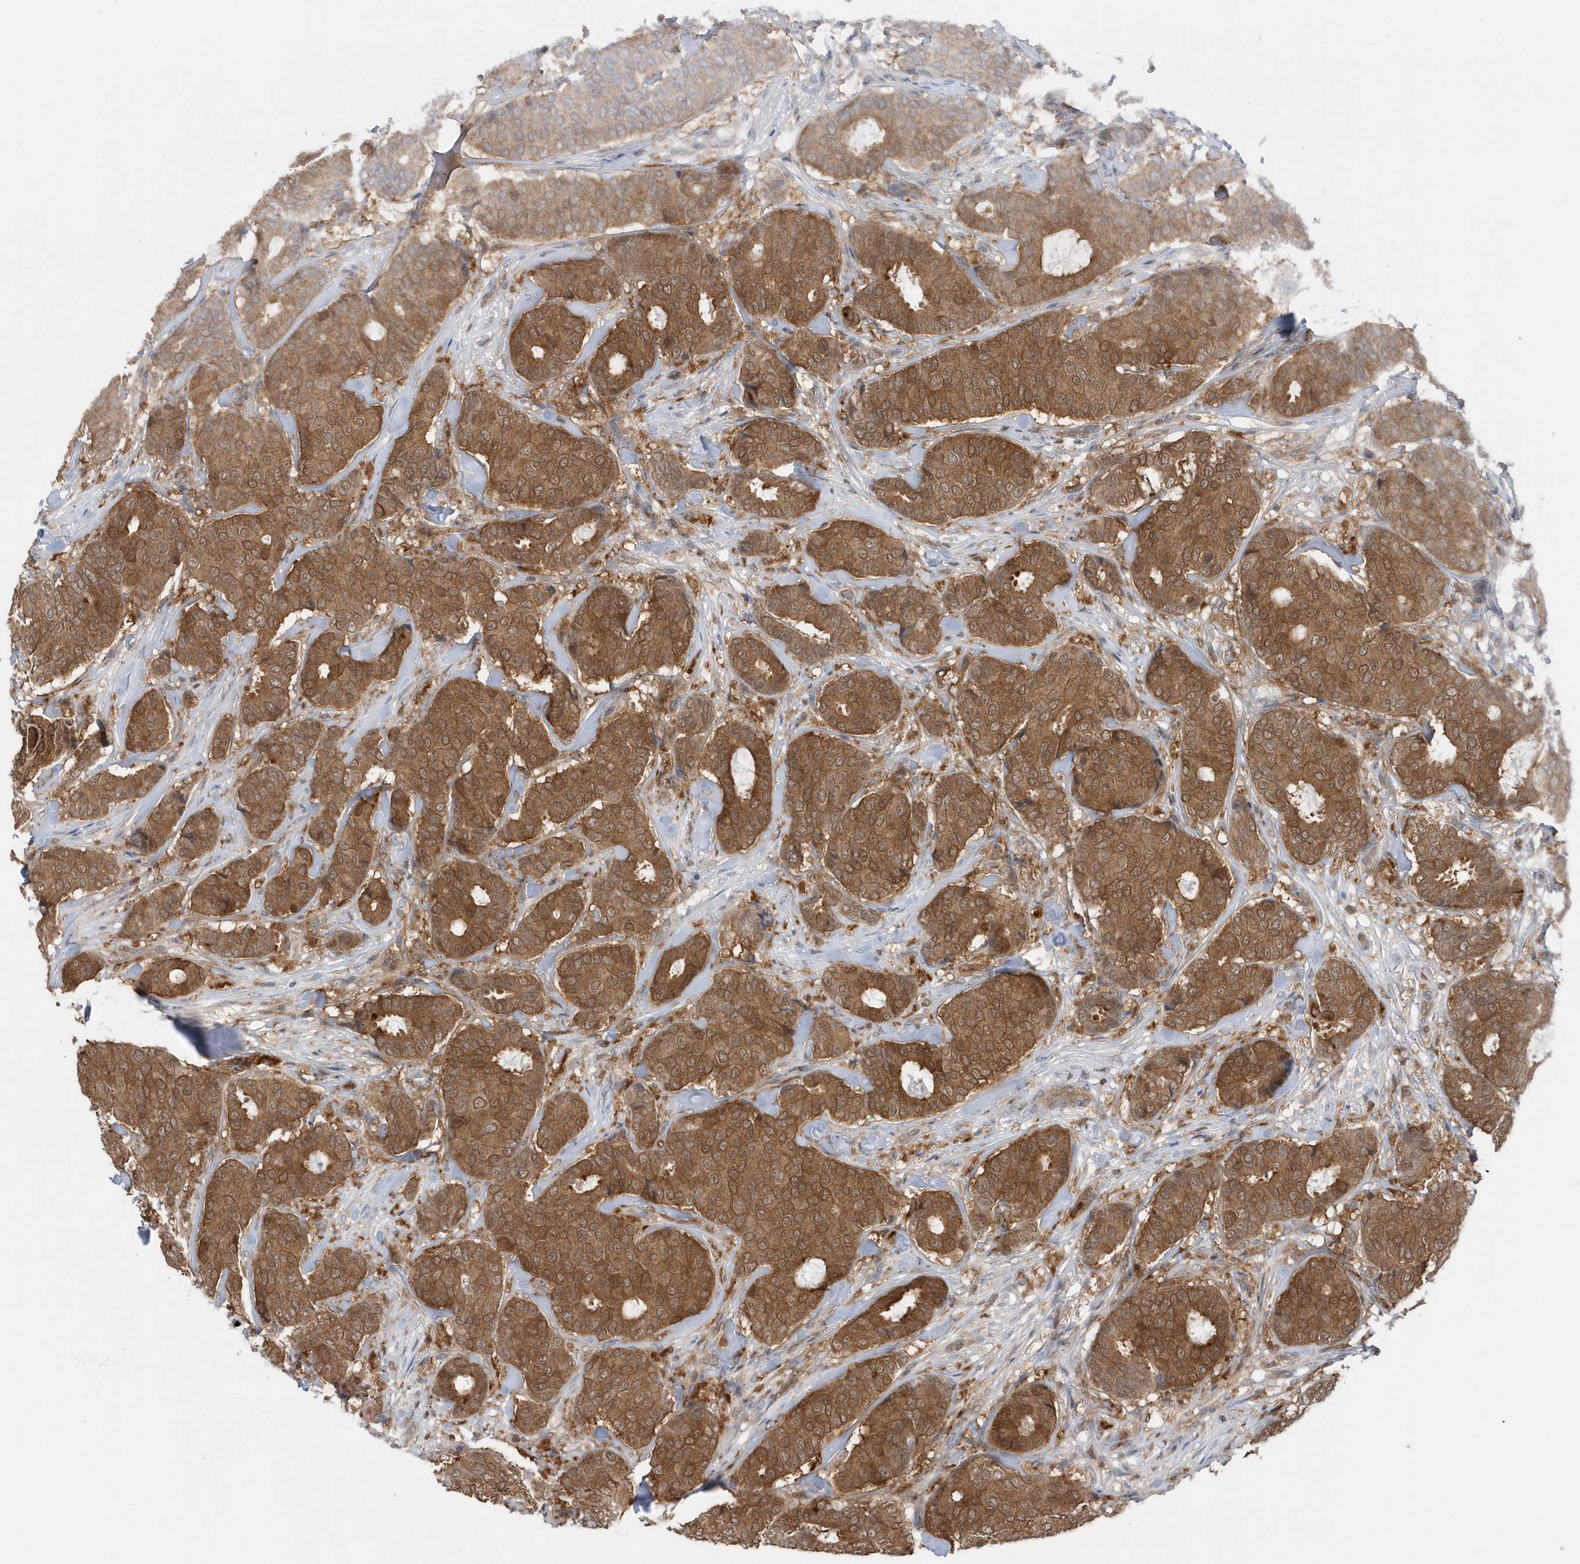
{"staining": {"intensity": "moderate", "quantity": ">75%", "location": "cytoplasmic/membranous"}, "tissue": "breast cancer", "cell_type": "Tumor cells", "image_type": "cancer", "snomed": [{"axis": "morphology", "description": "Duct carcinoma"}, {"axis": "topography", "description": "Breast"}], "caption": "A brown stain highlights moderate cytoplasmic/membranous staining of a protein in human breast infiltrating ductal carcinoma tumor cells.", "gene": "RNF7", "patient": {"sex": "female", "age": 75}}